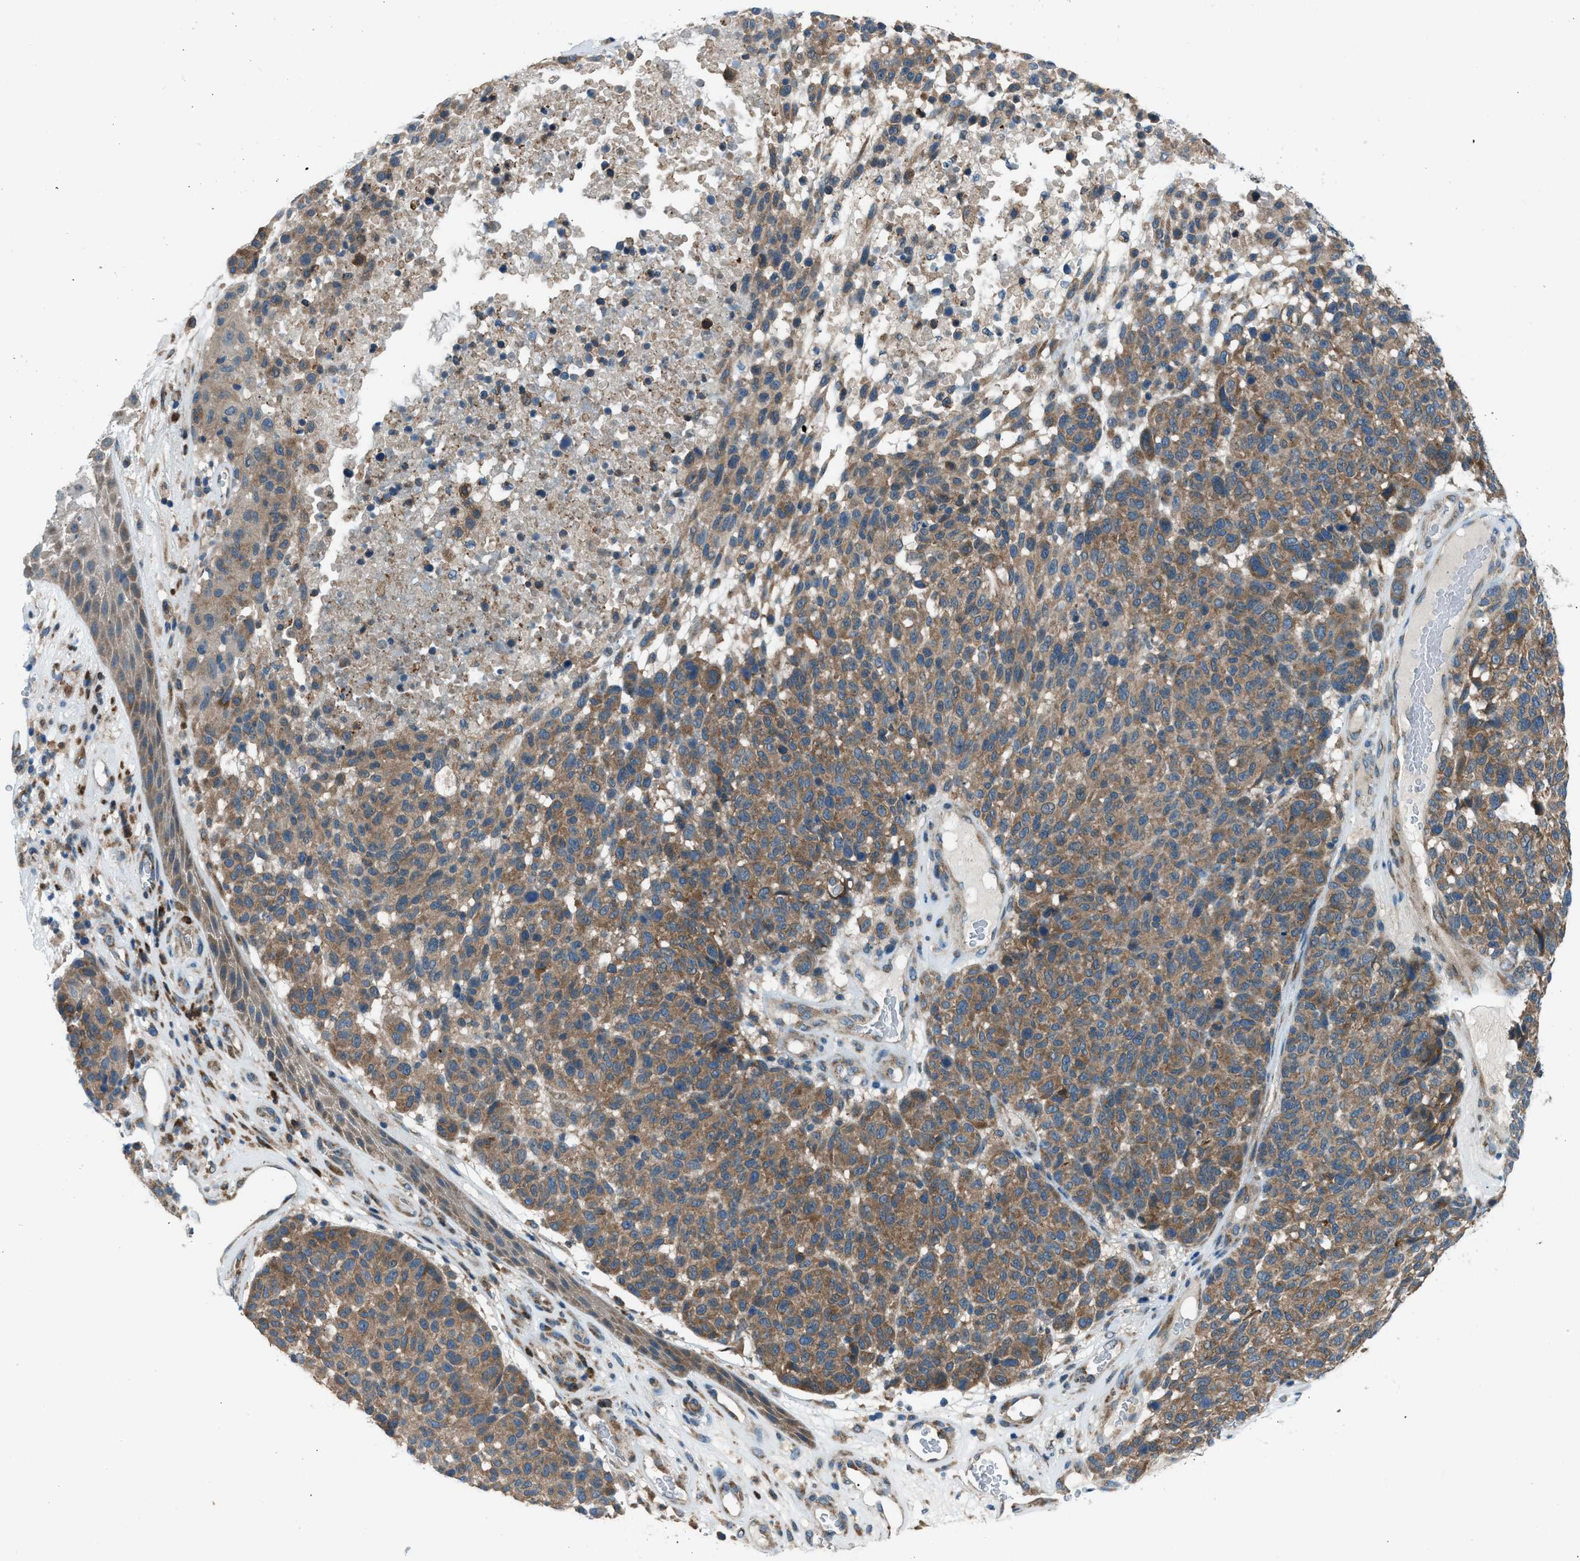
{"staining": {"intensity": "moderate", "quantity": ">75%", "location": "cytoplasmic/membranous"}, "tissue": "melanoma", "cell_type": "Tumor cells", "image_type": "cancer", "snomed": [{"axis": "morphology", "description": "Malignant melanoma, NOS"}, {"axis": "topography", "description": "Skin"}], "caption": "A histopathology image showing moderate cytoplasmic/membranous positivity in about >75% of tumor cells in malignant melanoma, as visualized by brown immunohistochemical staining.", "gene": "EDARADD", "patient": {"sex": "male", "age": 59}}